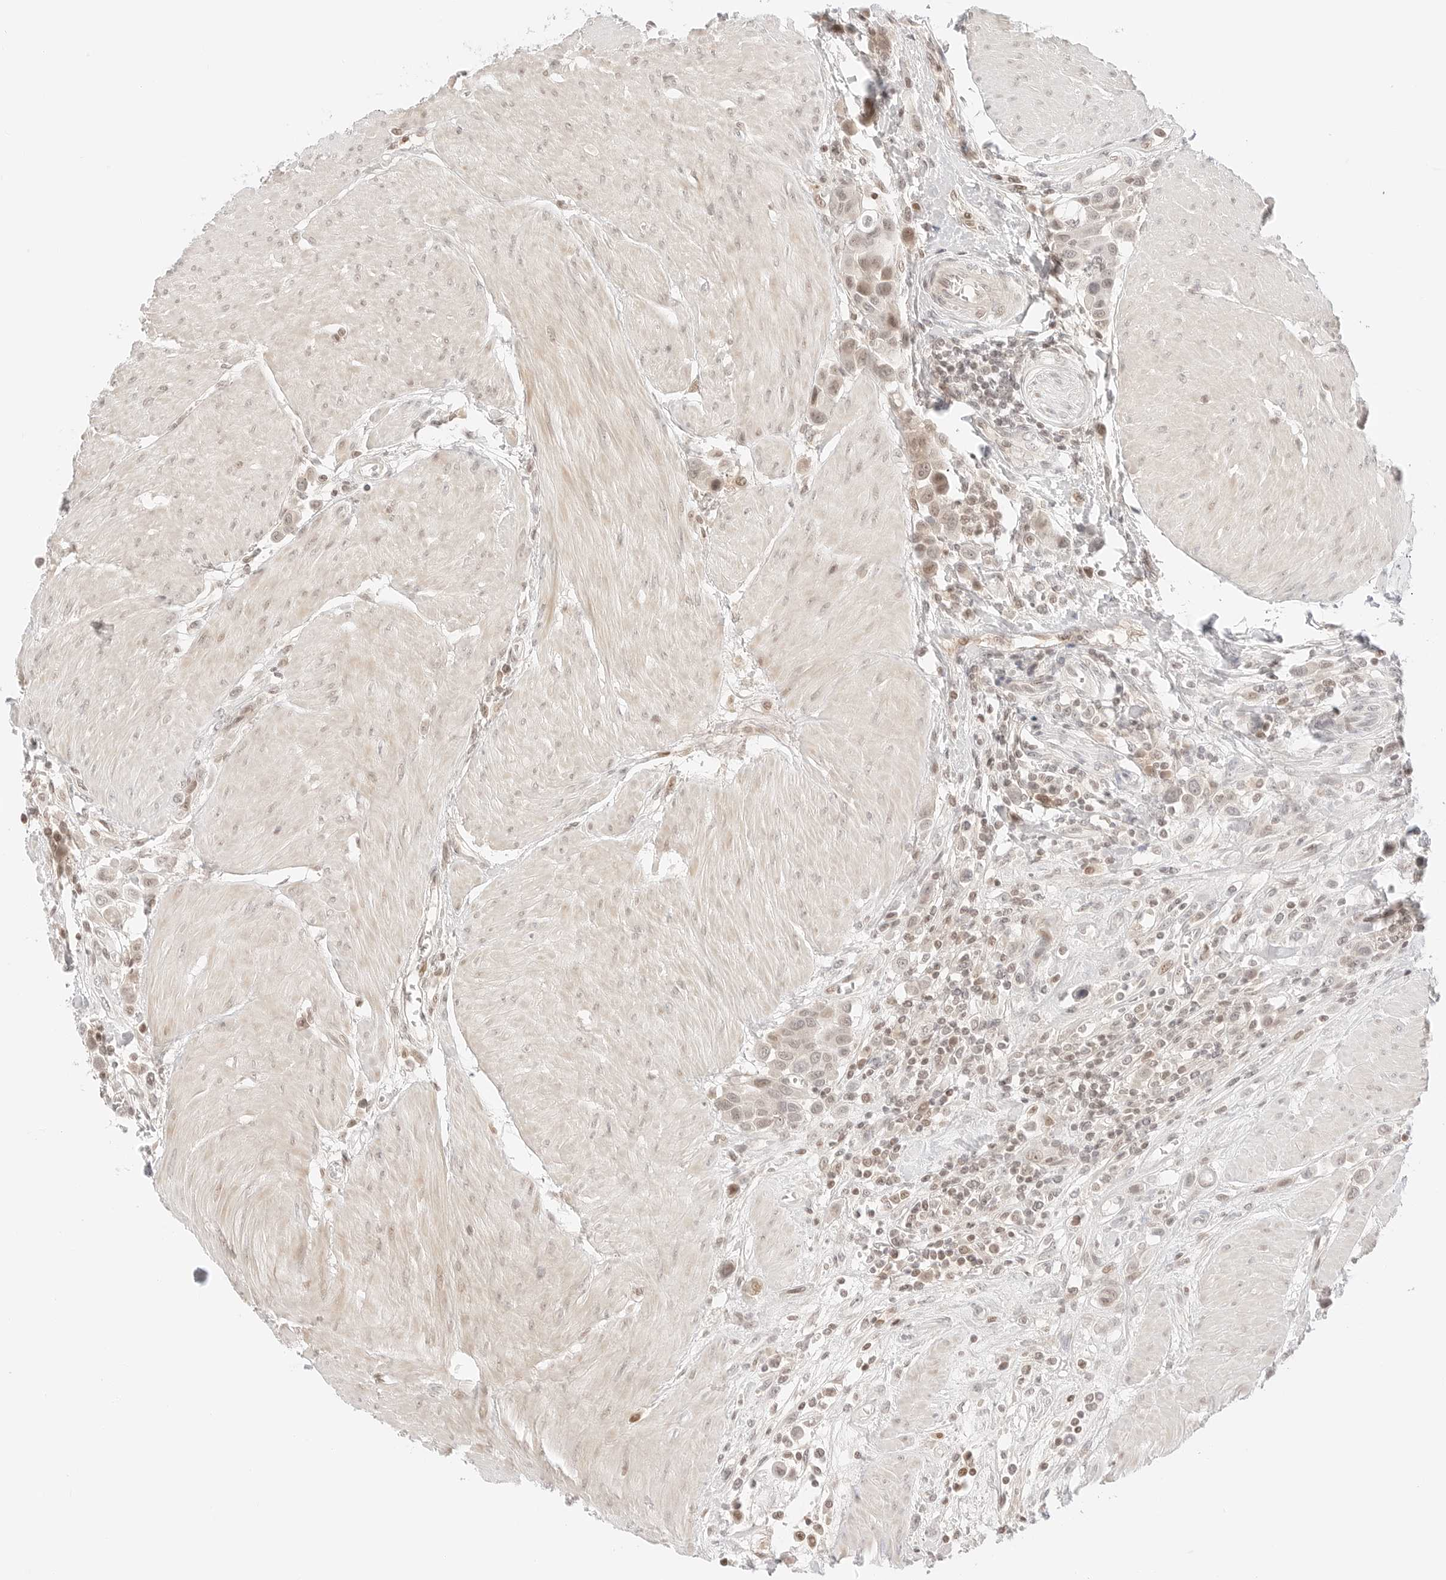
{"staining": {"intensity": "weak", "quantity": "<25%", "location": "cytoplasmic/membranous,nuclear"}, "tissue": "urothelial cancer", "cell_type": "Tumor cells", "image_type": "cancer", "snomed": [{"axis": "morphology", "description": "Urothelial carcinoma, High grade"}, {"axis": "topography", "description": "Urinary bladder"}], "caption": "High magnification brightfield microscopy of high-grade urothelial carcinoma stained with DAB (3,3'-diaminobenzidine) (brown) and counterstained with hematoxylin (blue): tumor cells show no significant staining.", "gene": "RPS6KL1", "patient": {"sex": "male", "age": 50}}